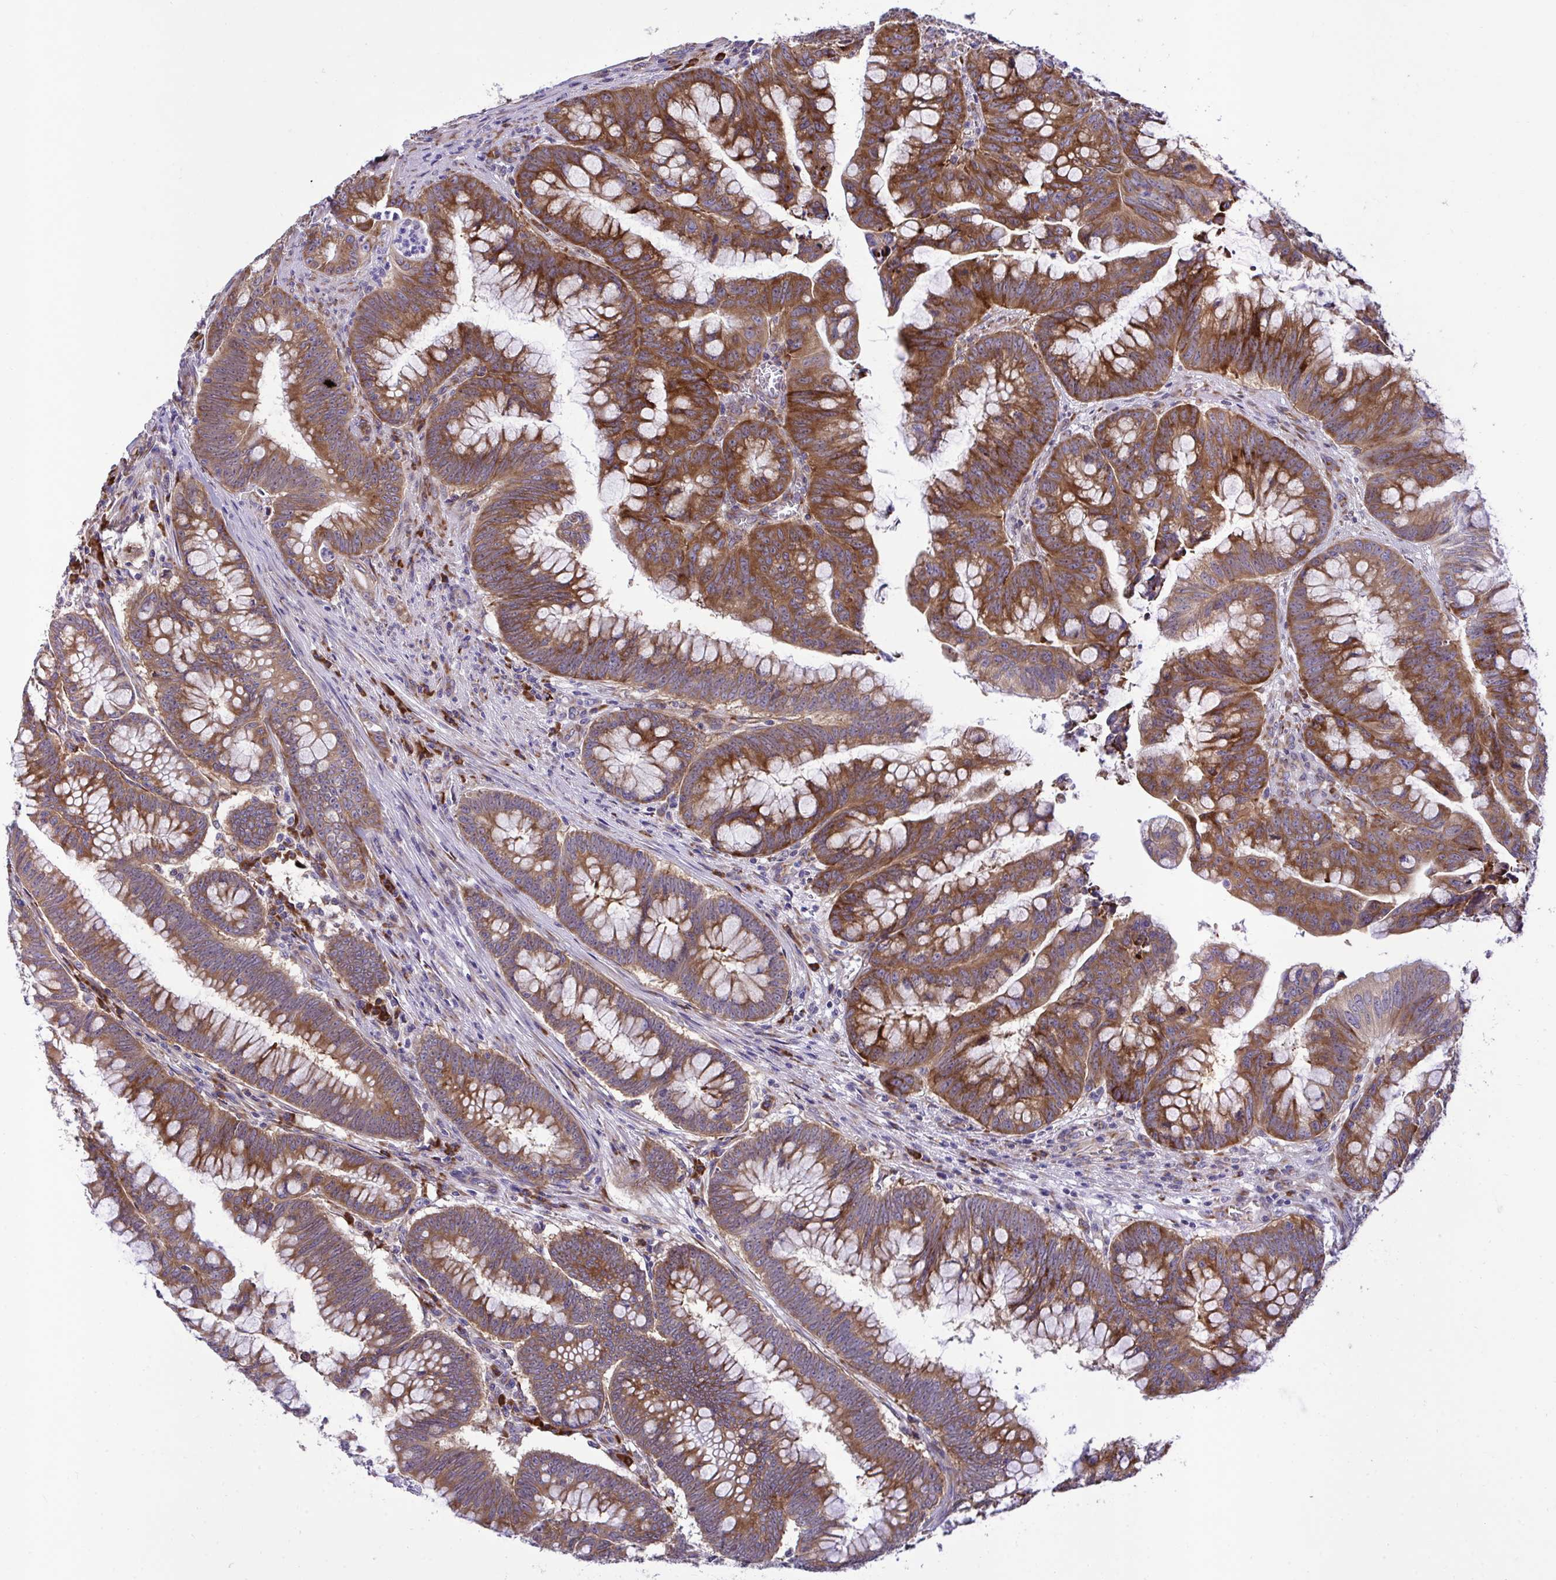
{"staining": {"intensity": "strong", "quantity": ">75%", "location": "cytoplasmic/membranous"}, "tissue": "colorectal cancer", "cell_type": "Tumor cells", "image_type": "cancer", "snomed": [{"axis": "morphology", "description": "Adenocarcinoma, NOS"}, {"axis": "topography", "description": "Colon"}], "caption": "Immunohistochemical staining of human colorectal adenocarcinoma reveals high levels of strong cytoplasmic/membranous protein expression in approximately >75% of tumor cells.", "gene": "RPS15", "patient": {"sex": "male", "age": 62}}